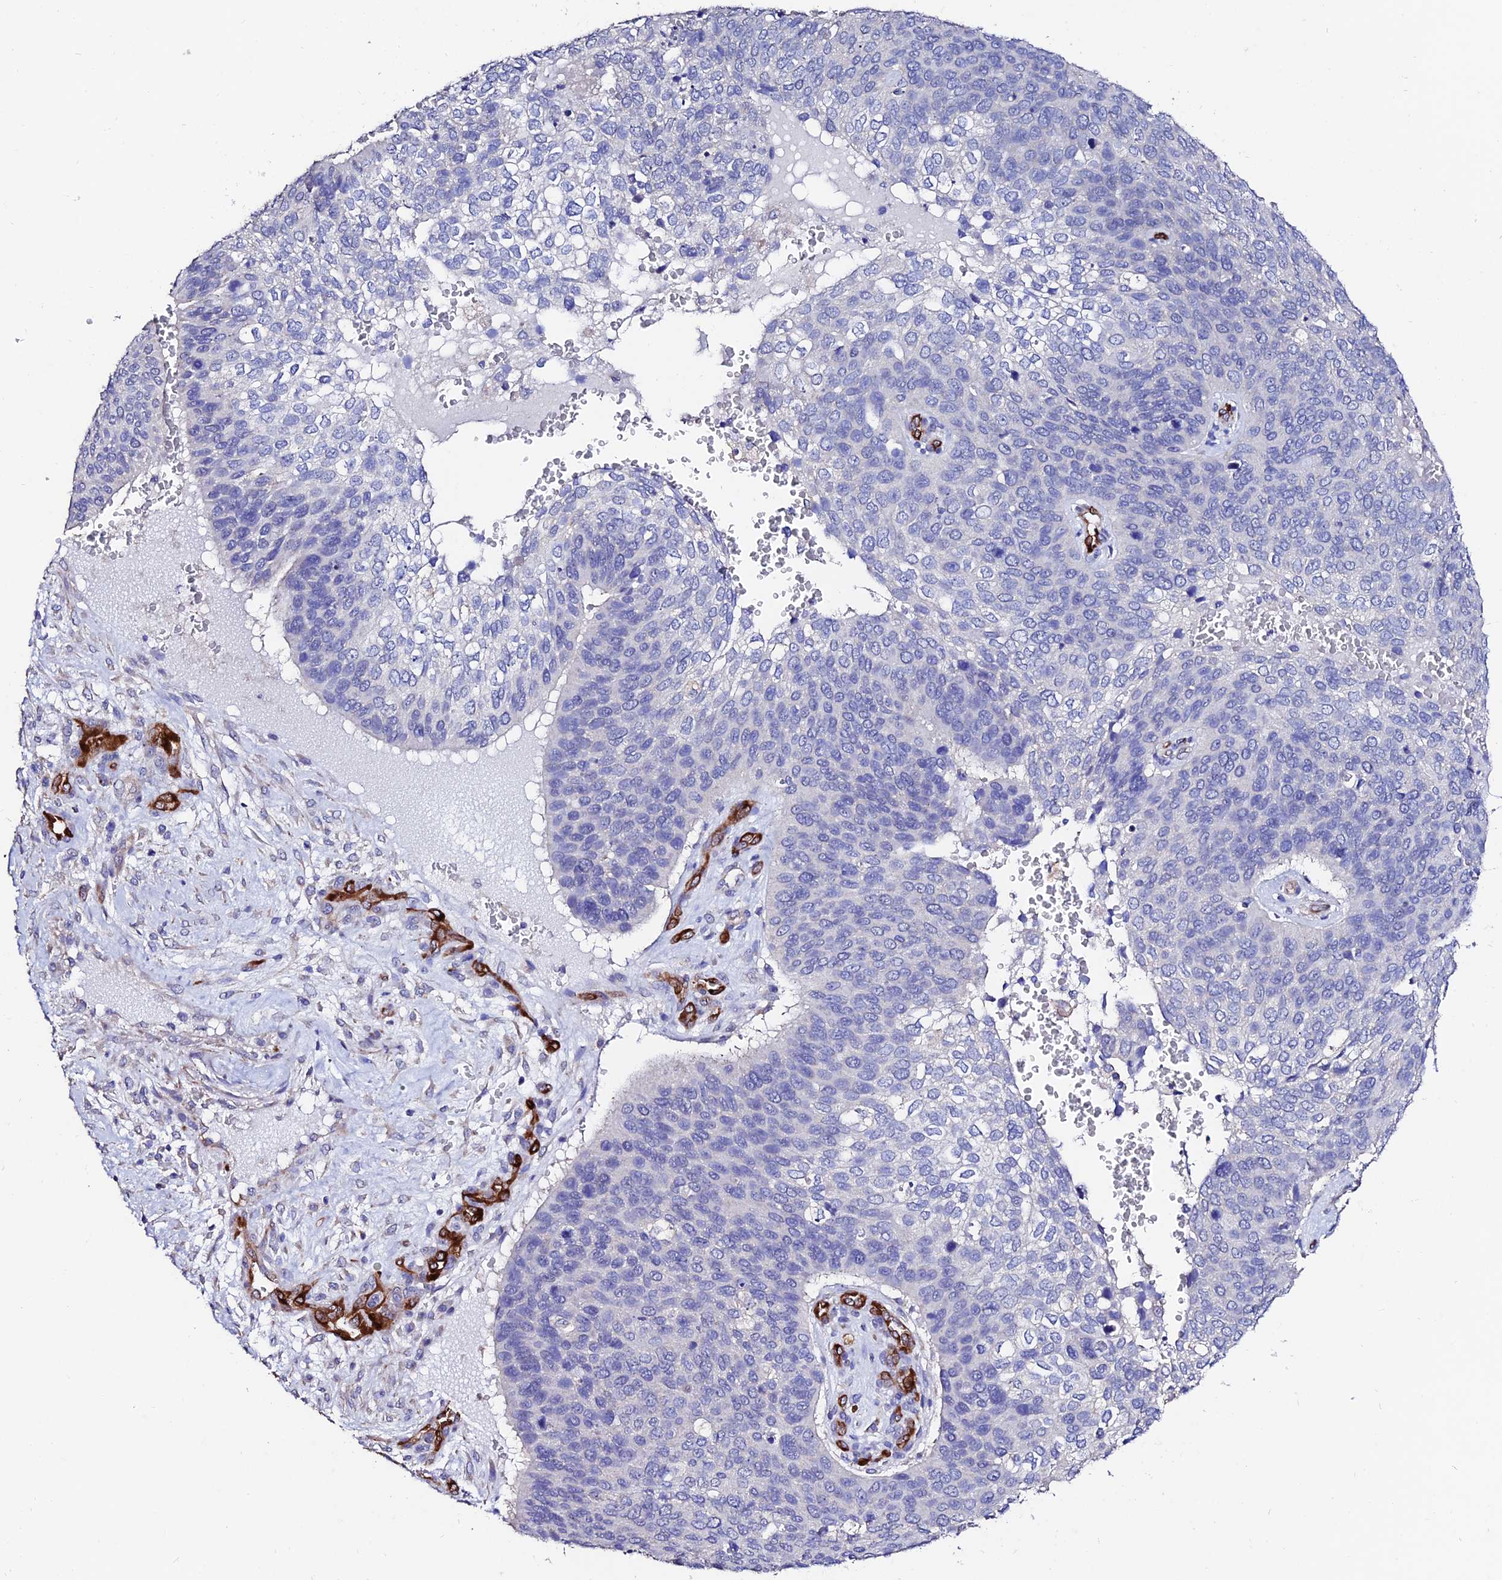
{"staining": {"intensity": "negative", "quantity": "none", "location": "none"}, "tissue": "skin cancer", "cell_type": "Tumor cells", "image_type": "cancer", "snomed": [{"axis": "morphology", "description": "Basal cell carcinoma"}, {"axis": "topography", "description": "Skin"}], "caption": "Skin cancer (basal cell carcinoma) stained for a protein using immunohistochemistry (IHC) displays no positivity tumor cells.", "gene": "ESM1", "patient": {"sex": "female", "age": 74}}